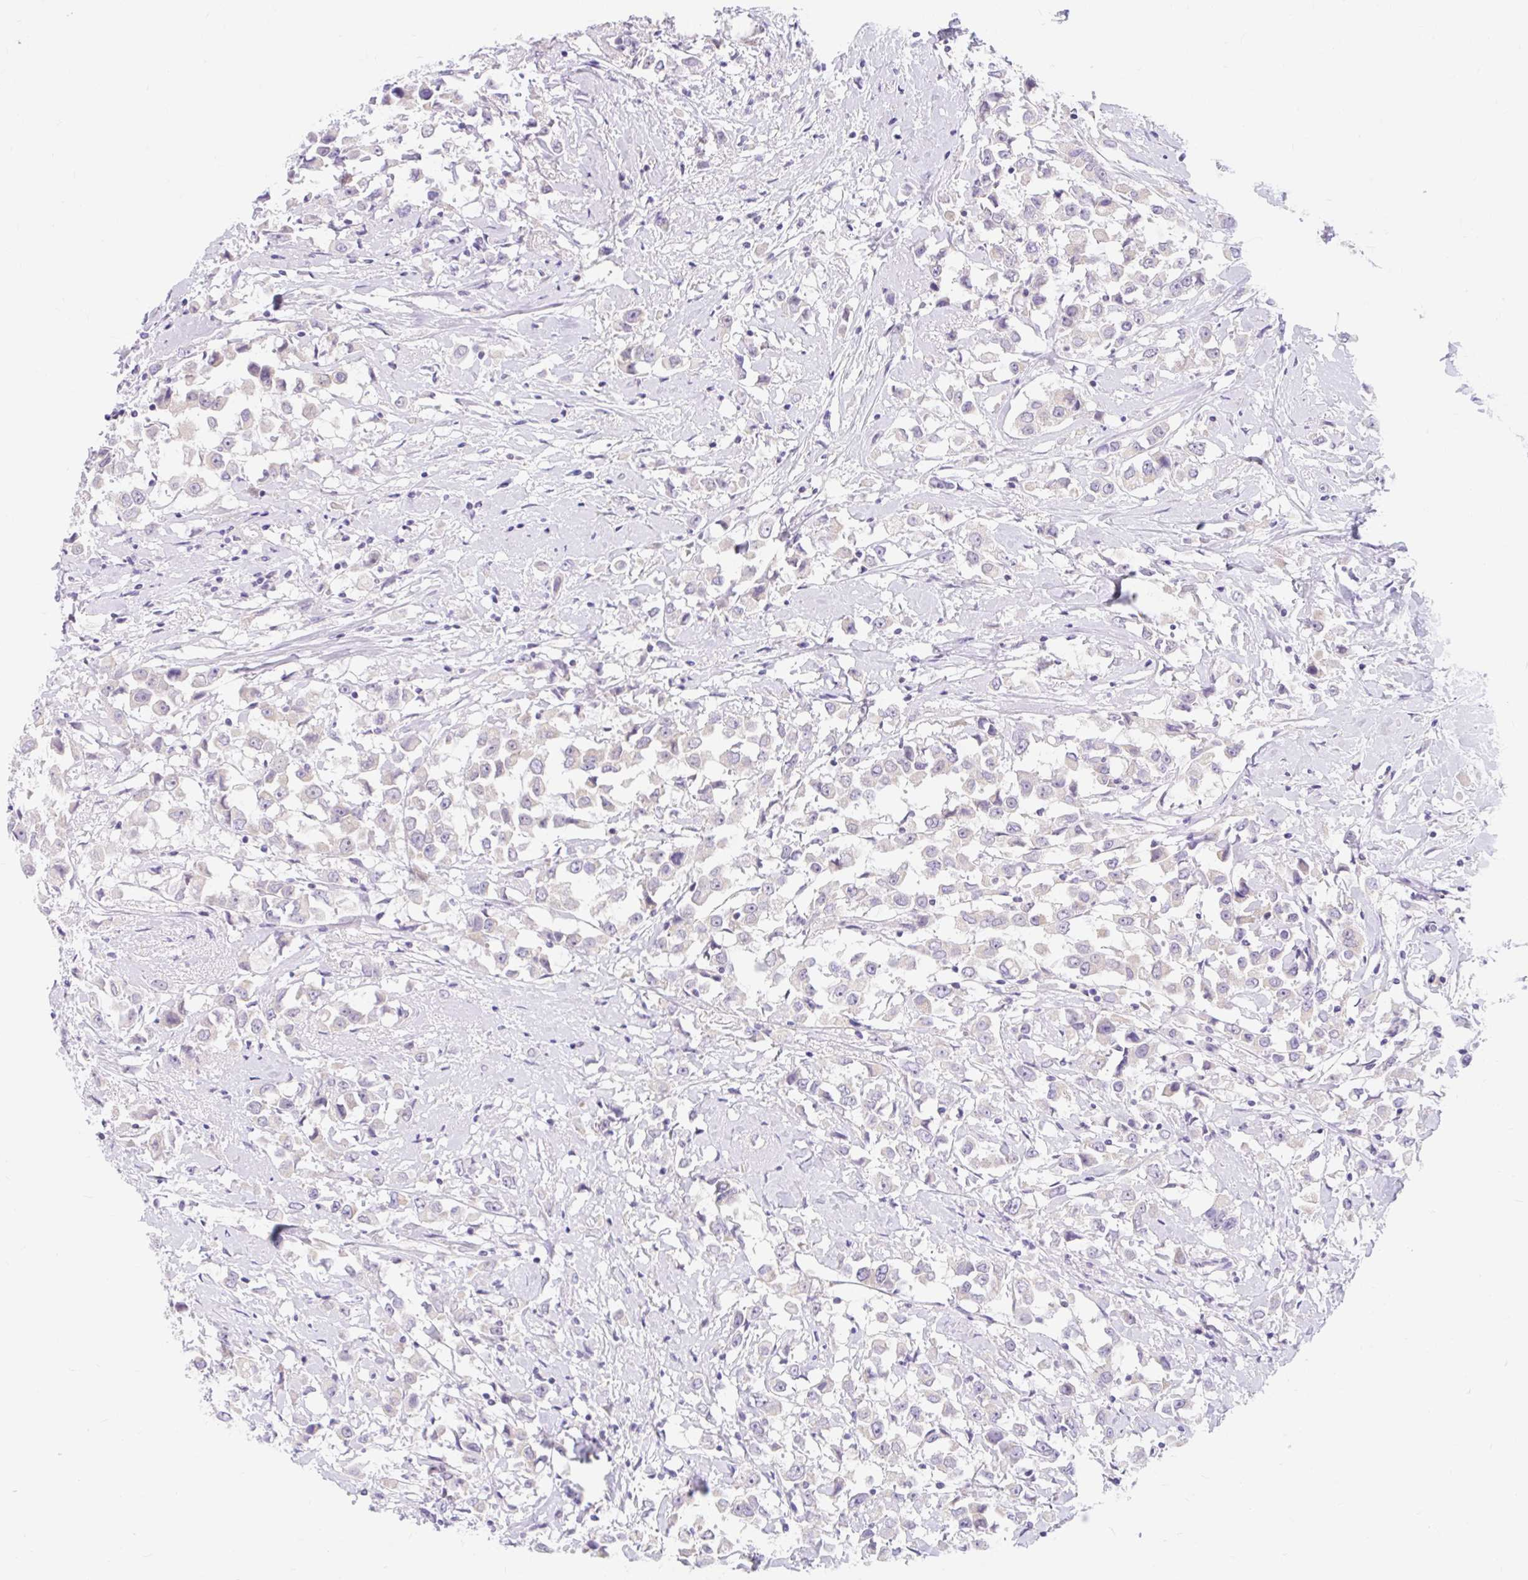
{"staining": {"intensity": "negative", "quantity": "none", "location": "none"}, "tissue": "breast cancer", "cell_type": "Tumor cells", "image_type": "cancer", "snomed": [{"axis": "morphology", "description": "Duct carcinoma"}, {"axis": "topography", "description": "Breast"}], "caption": "A high-resolution histopathology image shows immunohistochemistry staining of breast cancer (infiltrating ductal carcinoma), which shows no significant staining in tumor cells.", "gene": "ITPK1", "patient": {"sex": "female", "age": 61}}